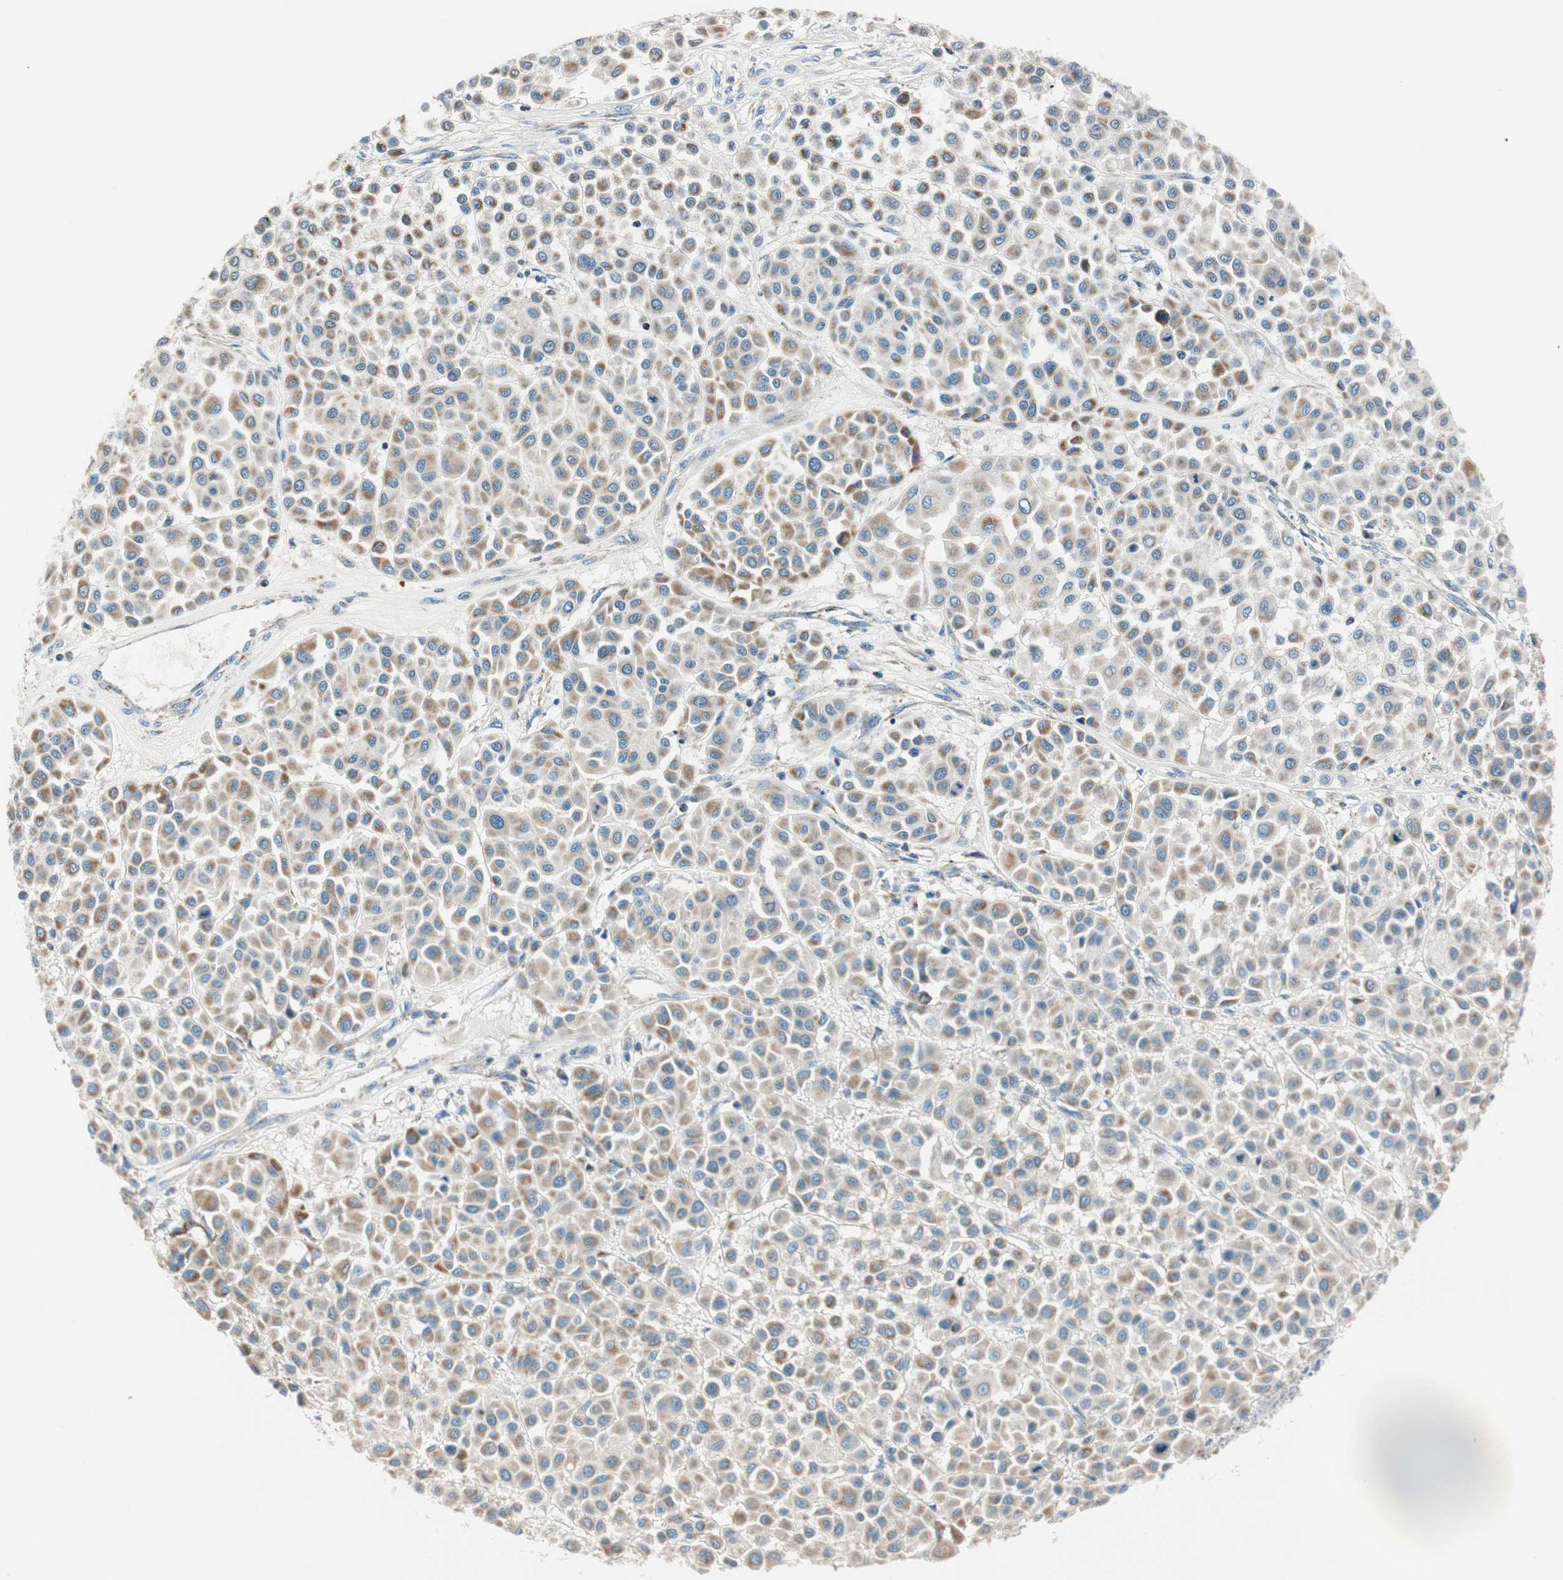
{"staining": {"intensity": "moderate", "quantity": ">75%", "location": "cytoplasmic/membranous"}, "tissue": "melanoma", "cell_type": "Tumor cells", "image_type": "cancer", "snomed": [{"axis": "morphology", "description": "Malignant melanoma, Metastatic site"}, {"axis": "topography", "description": "Soft tissue"}], "caption": "Human melanoma stained with a brown dye shows moderate cytoplasmic/membranous positive expression in approximately >75% of tumor cells.", "gene": "RORB", "patient": {"sex": "male", "age": 41}}